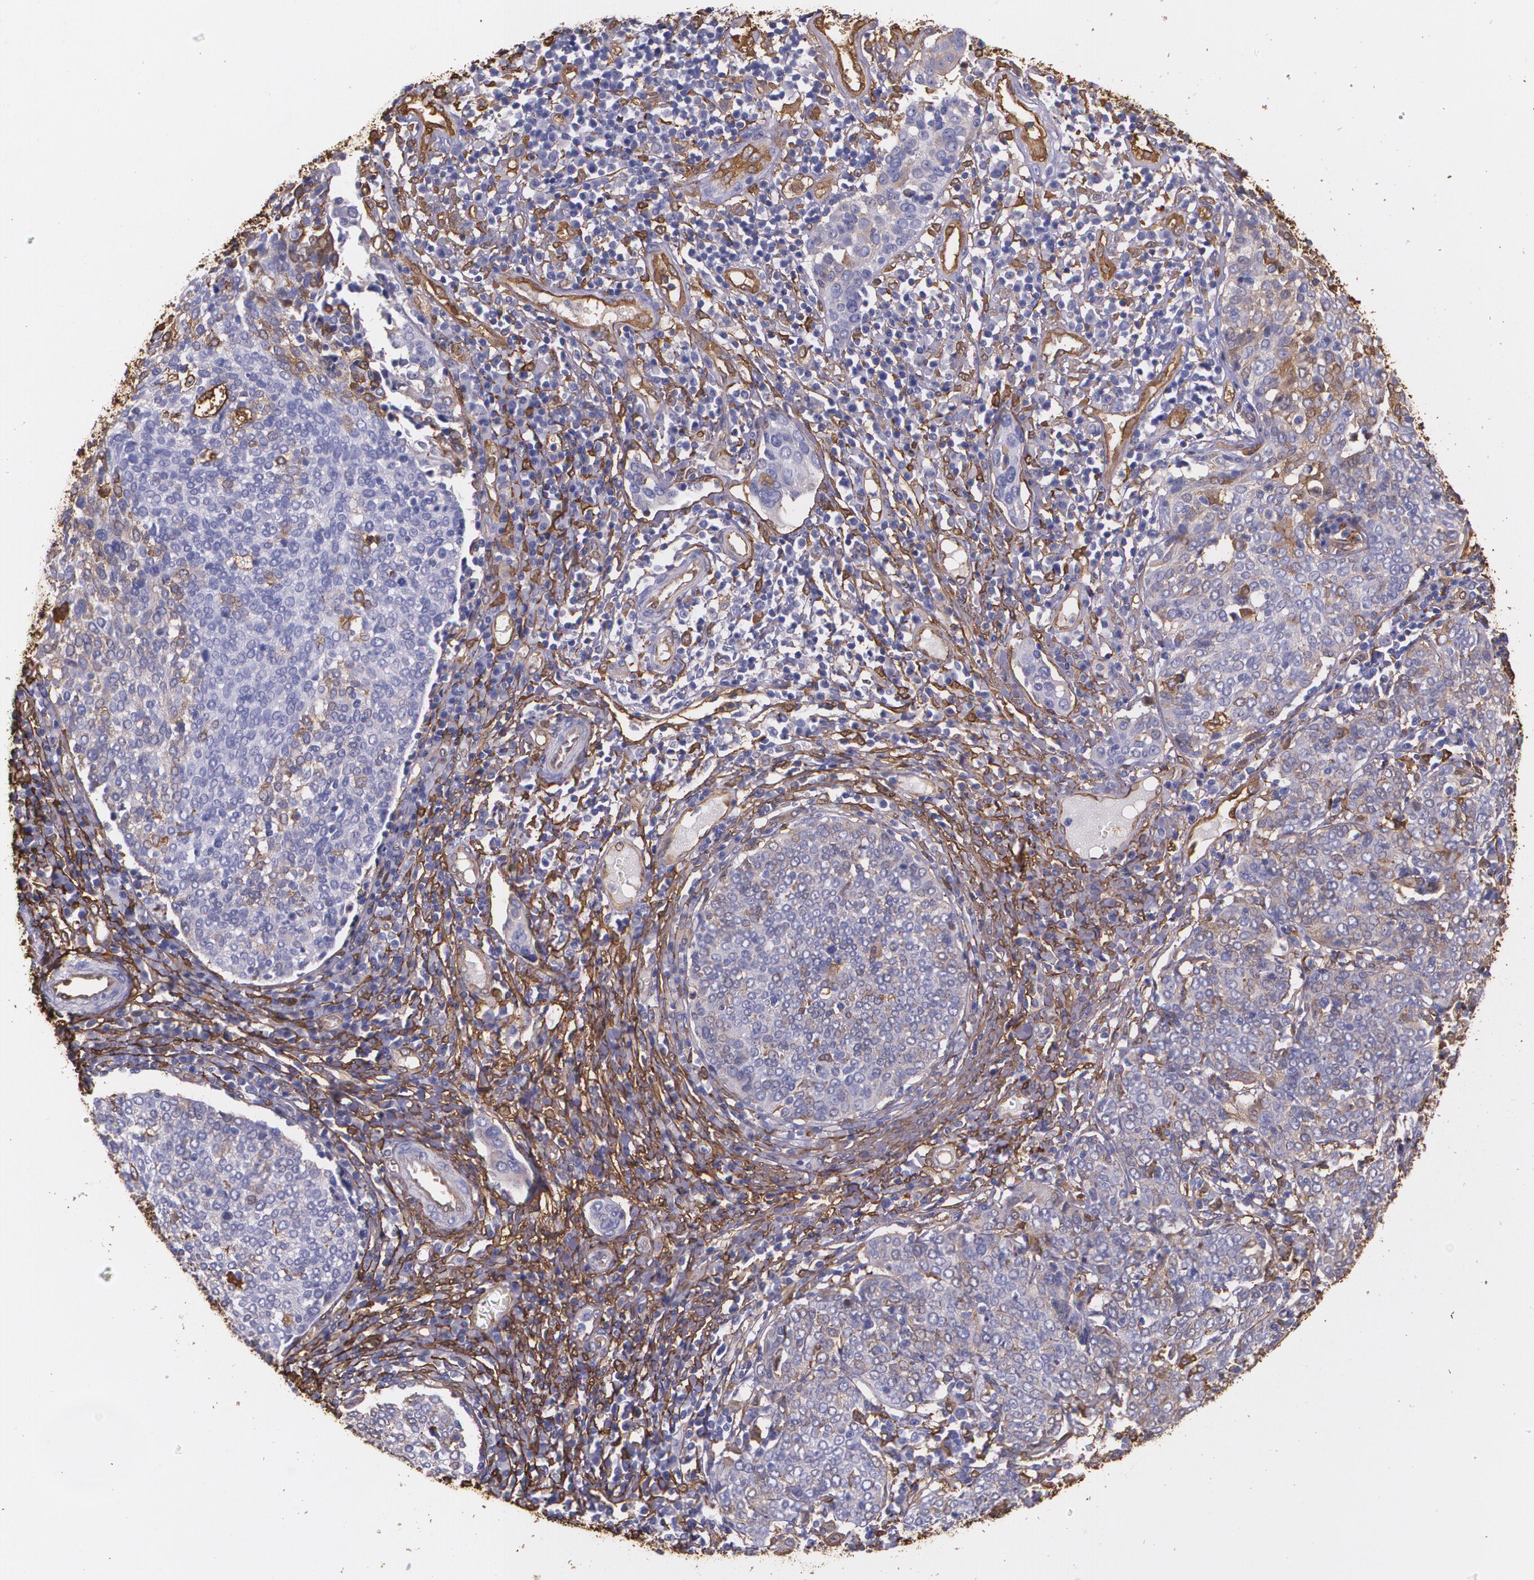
{"staining": {"intensity": "weak", "quantity": "<25%", "location": "cytoplasmic/membranous"}, "tissue": "cervical cancer", "cell_type": "Tumor cells", "image_type": "cancer", "snomed": [{"axis": "morphology", "description": "Squamous cell carcinoma, NOS"}, {"axis": "topography", "description": "Cervix"}], "caption": "Immunohistochemical staining of cervical squamous cell carcinoma demonstrates no significant staining in tumor cells.", "gene": "MMP2", "patient": {"sex": "female", "age": 40}}